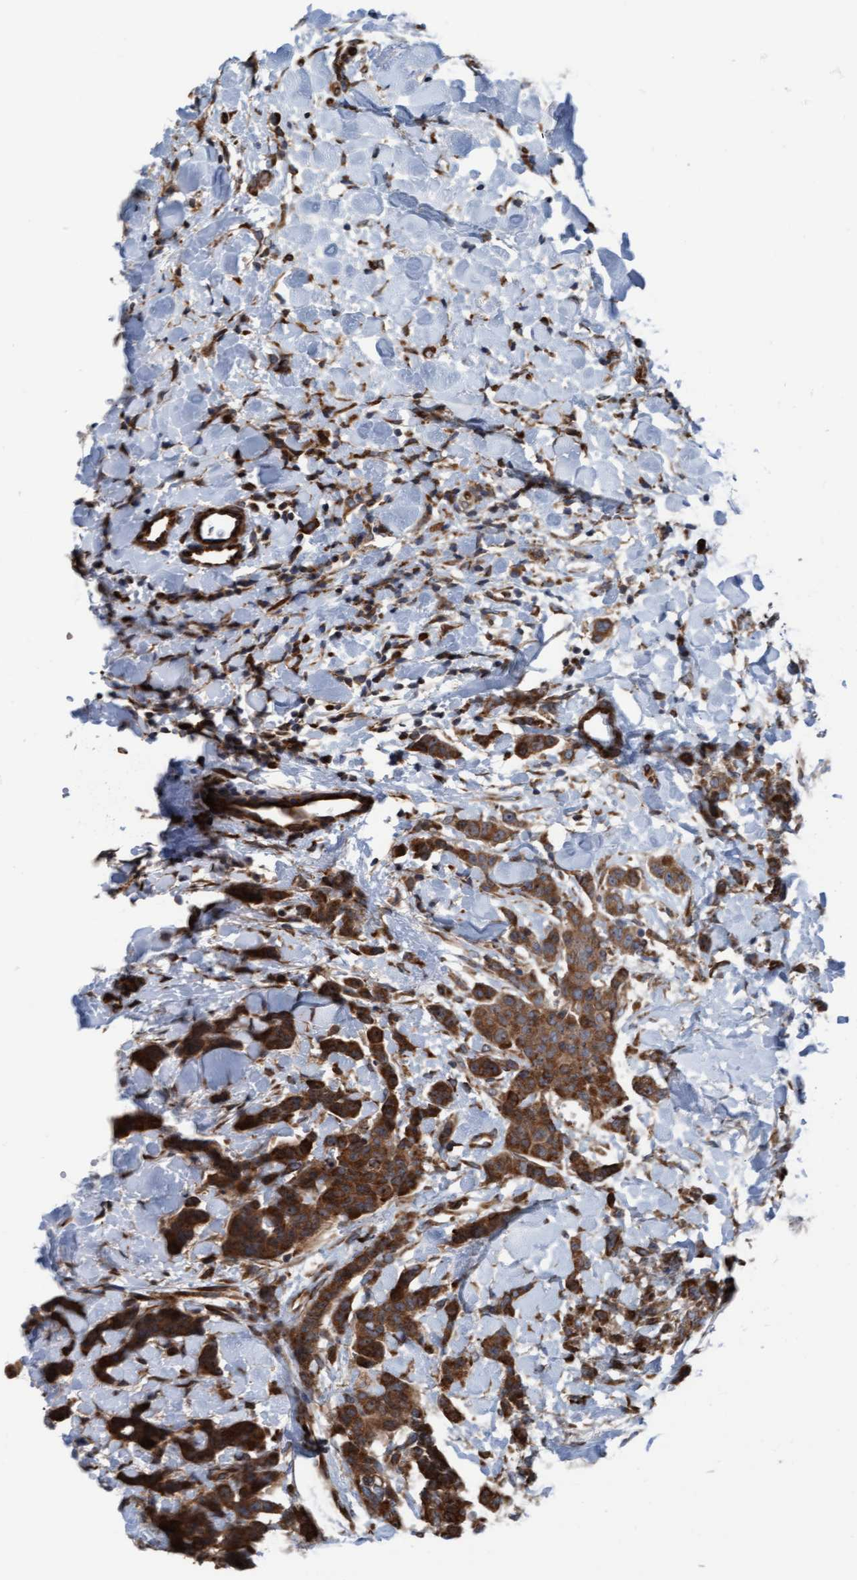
{"staining": {"intensity": "moderate", "quantity": ">75%", "location": "cytoplasmic/membranous"}, "tissue": "breast cancer", "cell_type": "Tumor cells", "image_type": "cancer", "snomed": [{"axis": "morphology", "description": "Normal tissue, NOS"}, {"axis": "morphology", "description": "Duct carcinoma"}, {"axis": "topography", "description": "Breast"}], "caption": "Human breast infiltrating ductal carcinoma stained for a protein (brown) displays moderate cytoplasmic/membranous positive positivity in about >75% of tumor cells.", "gene": "RAP1GAP2", "patient": {"sex": "female", "age": 40}}